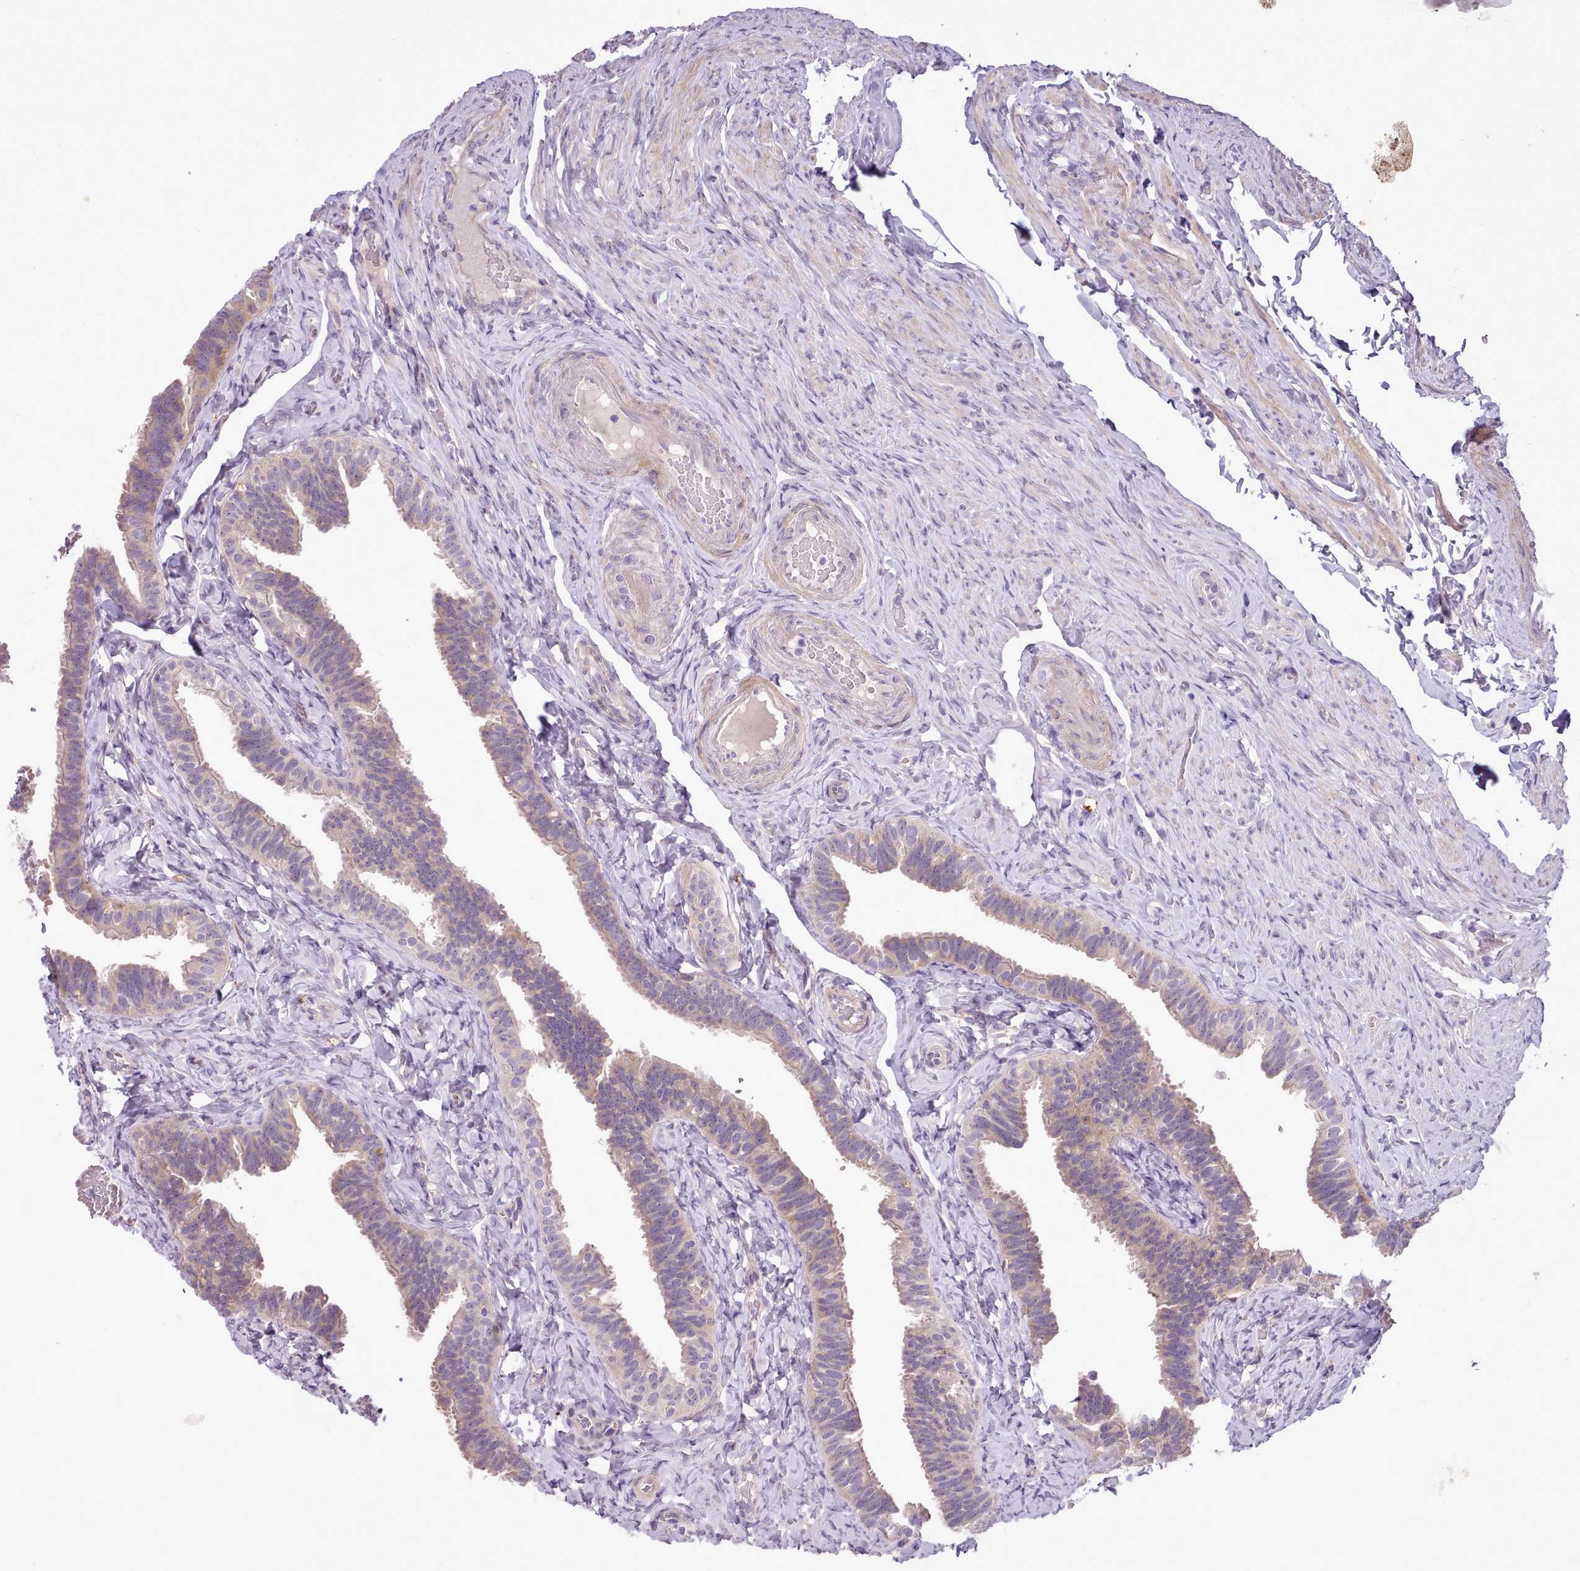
{"staining": {"intensity": "weak", "quantity": "25%-75%", "location": "cytoplasmic/membranous"}, "tissue": "fallopian tube", "cell_type": "Glandular cells", "image_type": "normal", "snomed": [{"axis": "morphology", "description": "Normal tissue, NOS"}, {"axis": "topography", "description": "Fallopian tube"}], "caption": "Immunohistochemistry of normal fallopian tube demonstrates low levels of weak cytoplasmic/membranous positivity in approximately 25%-75% of glandular cells.", "gene": "SETX", "patient": {"sex": "female", "age": 65}}